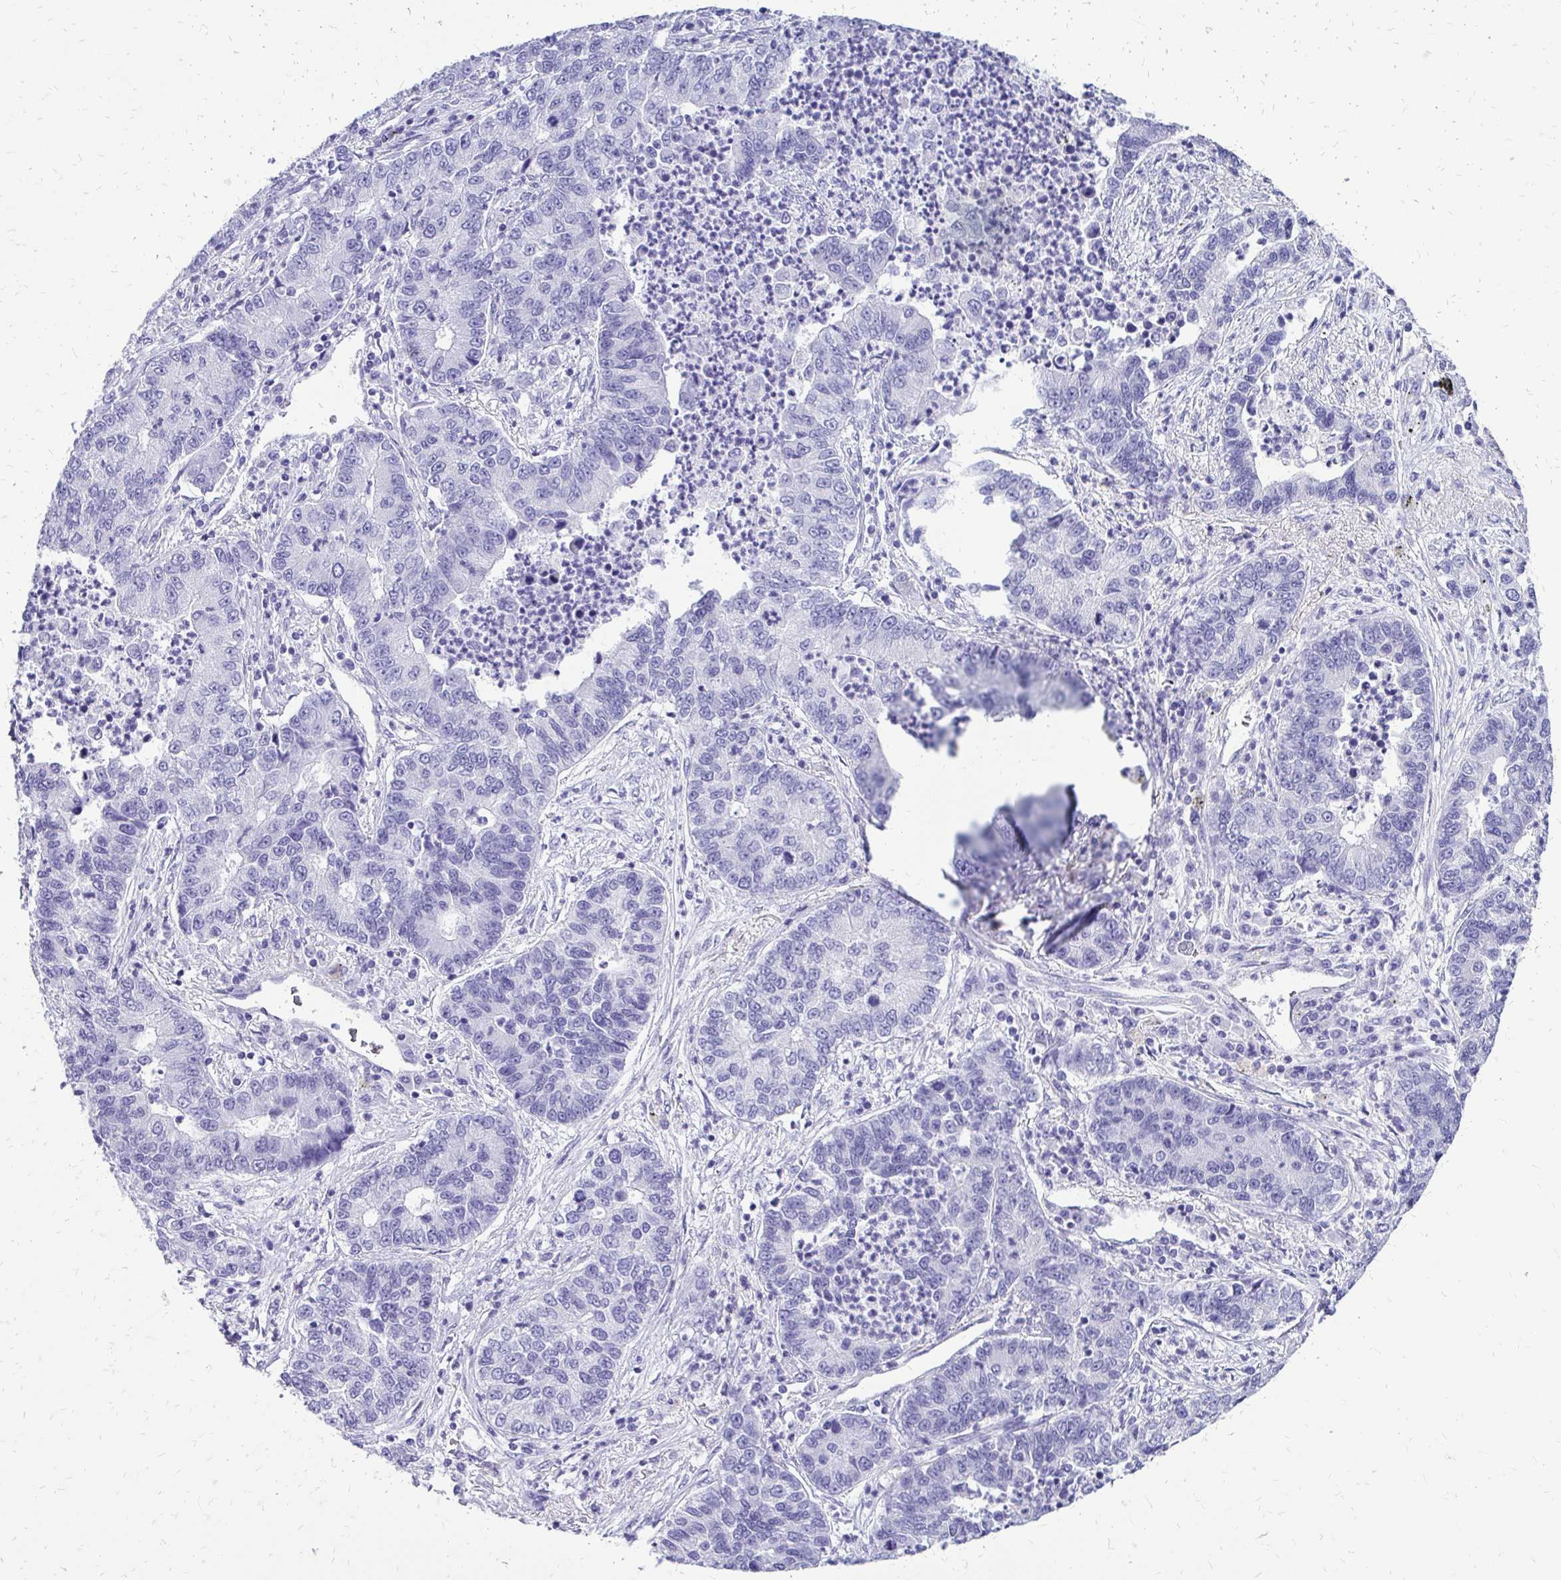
{"staining": {"intensity": "negative", "quantity": "none", "location": "none"}, "tissue": "lung cancer", "cell_type": "Tumor cells", "image_type": "cancer", "snomed": [{"axis": "morphology", "description": "Adenocarcinoma, NOS"}, {"axis": "topography", "description": "Lung"}], "caption": "This is a micrograph of immunohistochemistry (IHC) staining of lung cancer, which shows no positivity in tumor cells.", "gene": "SLC32A1", "patient": {"sex": "female", "age": 57}}